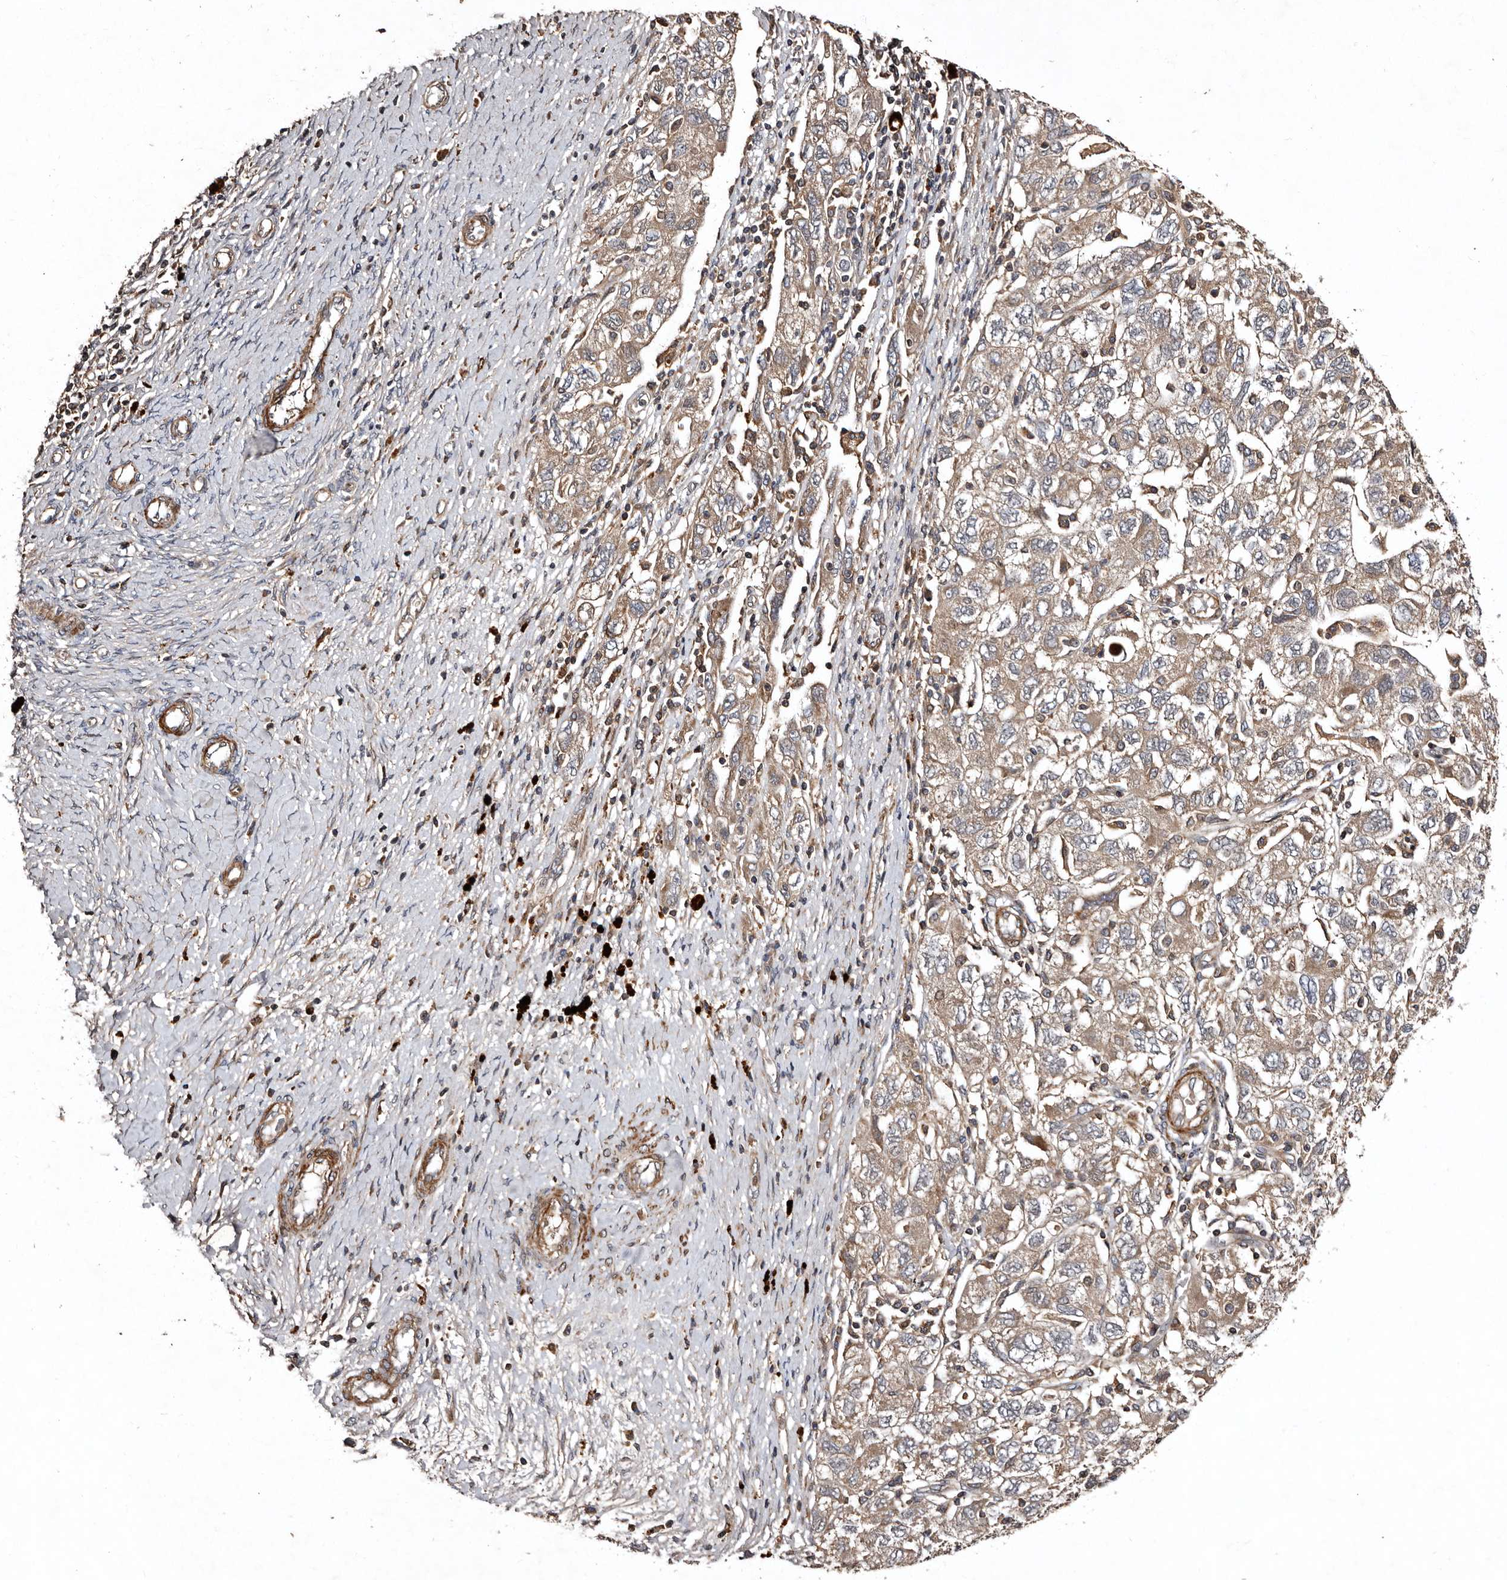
{"staining": {"intensity": "weak", "quantity": ">75%", "location": "cytoplasmic/membranous"}, "tissue": "ovarian cancer", "cell_type": "Tumor cells", "image_type": "cancer", "snomed": [{"axis": "morphology", "description": "Carcinoma, NOS"}, {"axis": "morphology", "description": "Cystadenocarcinoma, serous, NOS"}, {"axis": "topography", "description": "Ovary"}], "caption": "A high-resolution micrograph shows immunohistochemistry (IHC) staining of ovarian cancer, which exhibits weak cytoplasmic/membranous positivity in approximately >75% of tumor cells.", "gene": "PRKD3", "patient": {"sex": "female", "age": 69}}